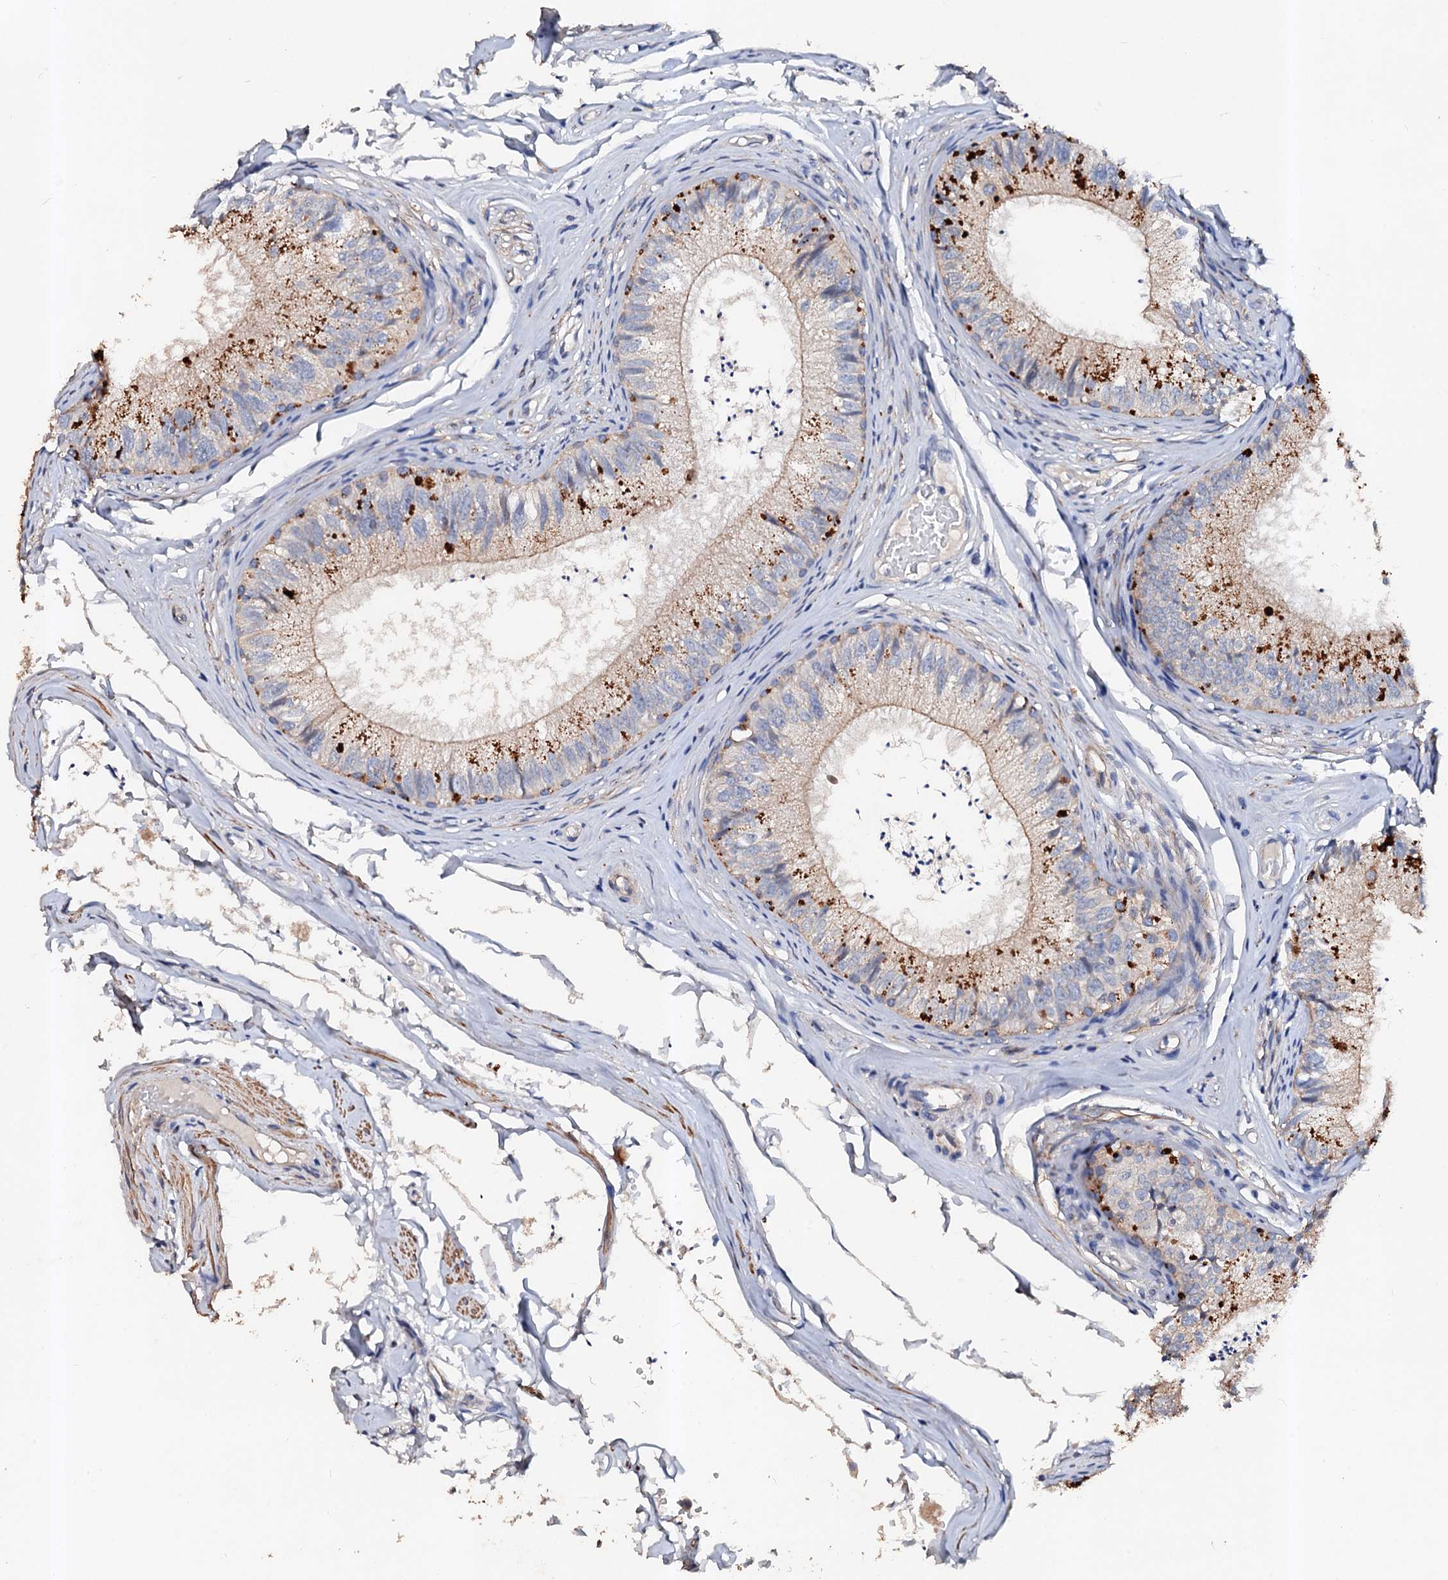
{"staining": {"intensity": "moderate", "quantity": "25%-75%", "location": "cytoplasmic/membranous"}, "tissue": "epididymis", "cell_type": "Glandular cells", "image_type": "normal", "snomed": [{"axis": "morphology", "description": "Normal tissue, NOS"}, {"axis": "topography", "description": "Epididymis"}], "caption": "Epididymis stained with IHC demonstrates moderate cytoplasmic/membranous positivity in about 25%-75% of glandular cells. The protein is shown in brown color, while the nuclei are stained blue.", "gene": "VPS36", "patient": {"sex": "male", "age": 79}}